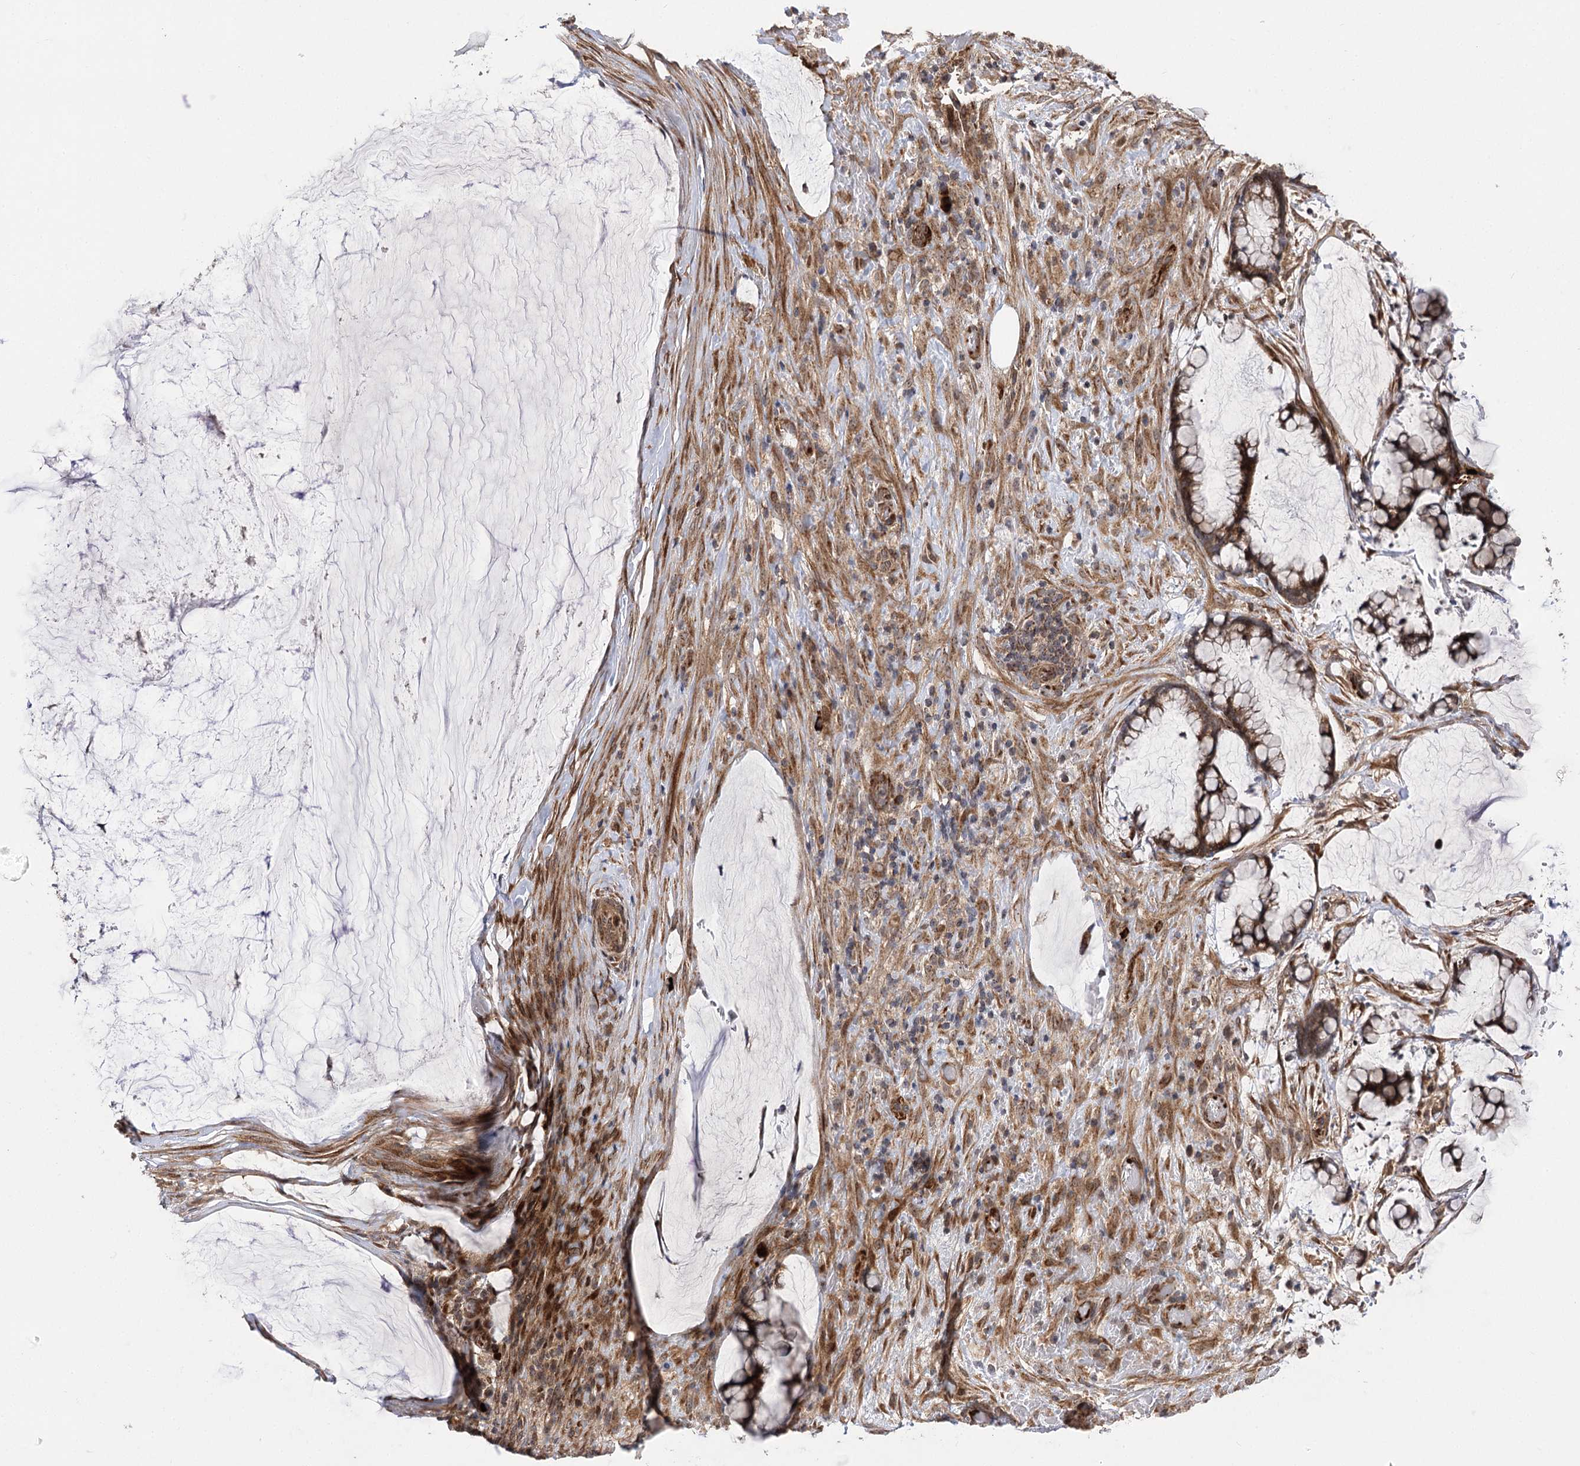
{"staining": {"intensity": "moderate", "quantity": ">75%", "location": "cytoplasmic/membranous,nuclear"}, "tissue": "ovarian cancer", "cell_type": "Tumor cells", "image_type": "cancer", "snomed": [{"axis": "morphology", "description": "Cystadenocarcinoma, mucinous, NOS"}, {"axis": "topography", "description": "Ovary"}], "caption": "Ovarian cancer stained with DAB IHC displays medium levels of moderate cytoplasmic/membranous and nuclear staining in approximately >75% of tumor cells.", "gene": "TENM2", "patient": {"sex": "female", "age": 42}}